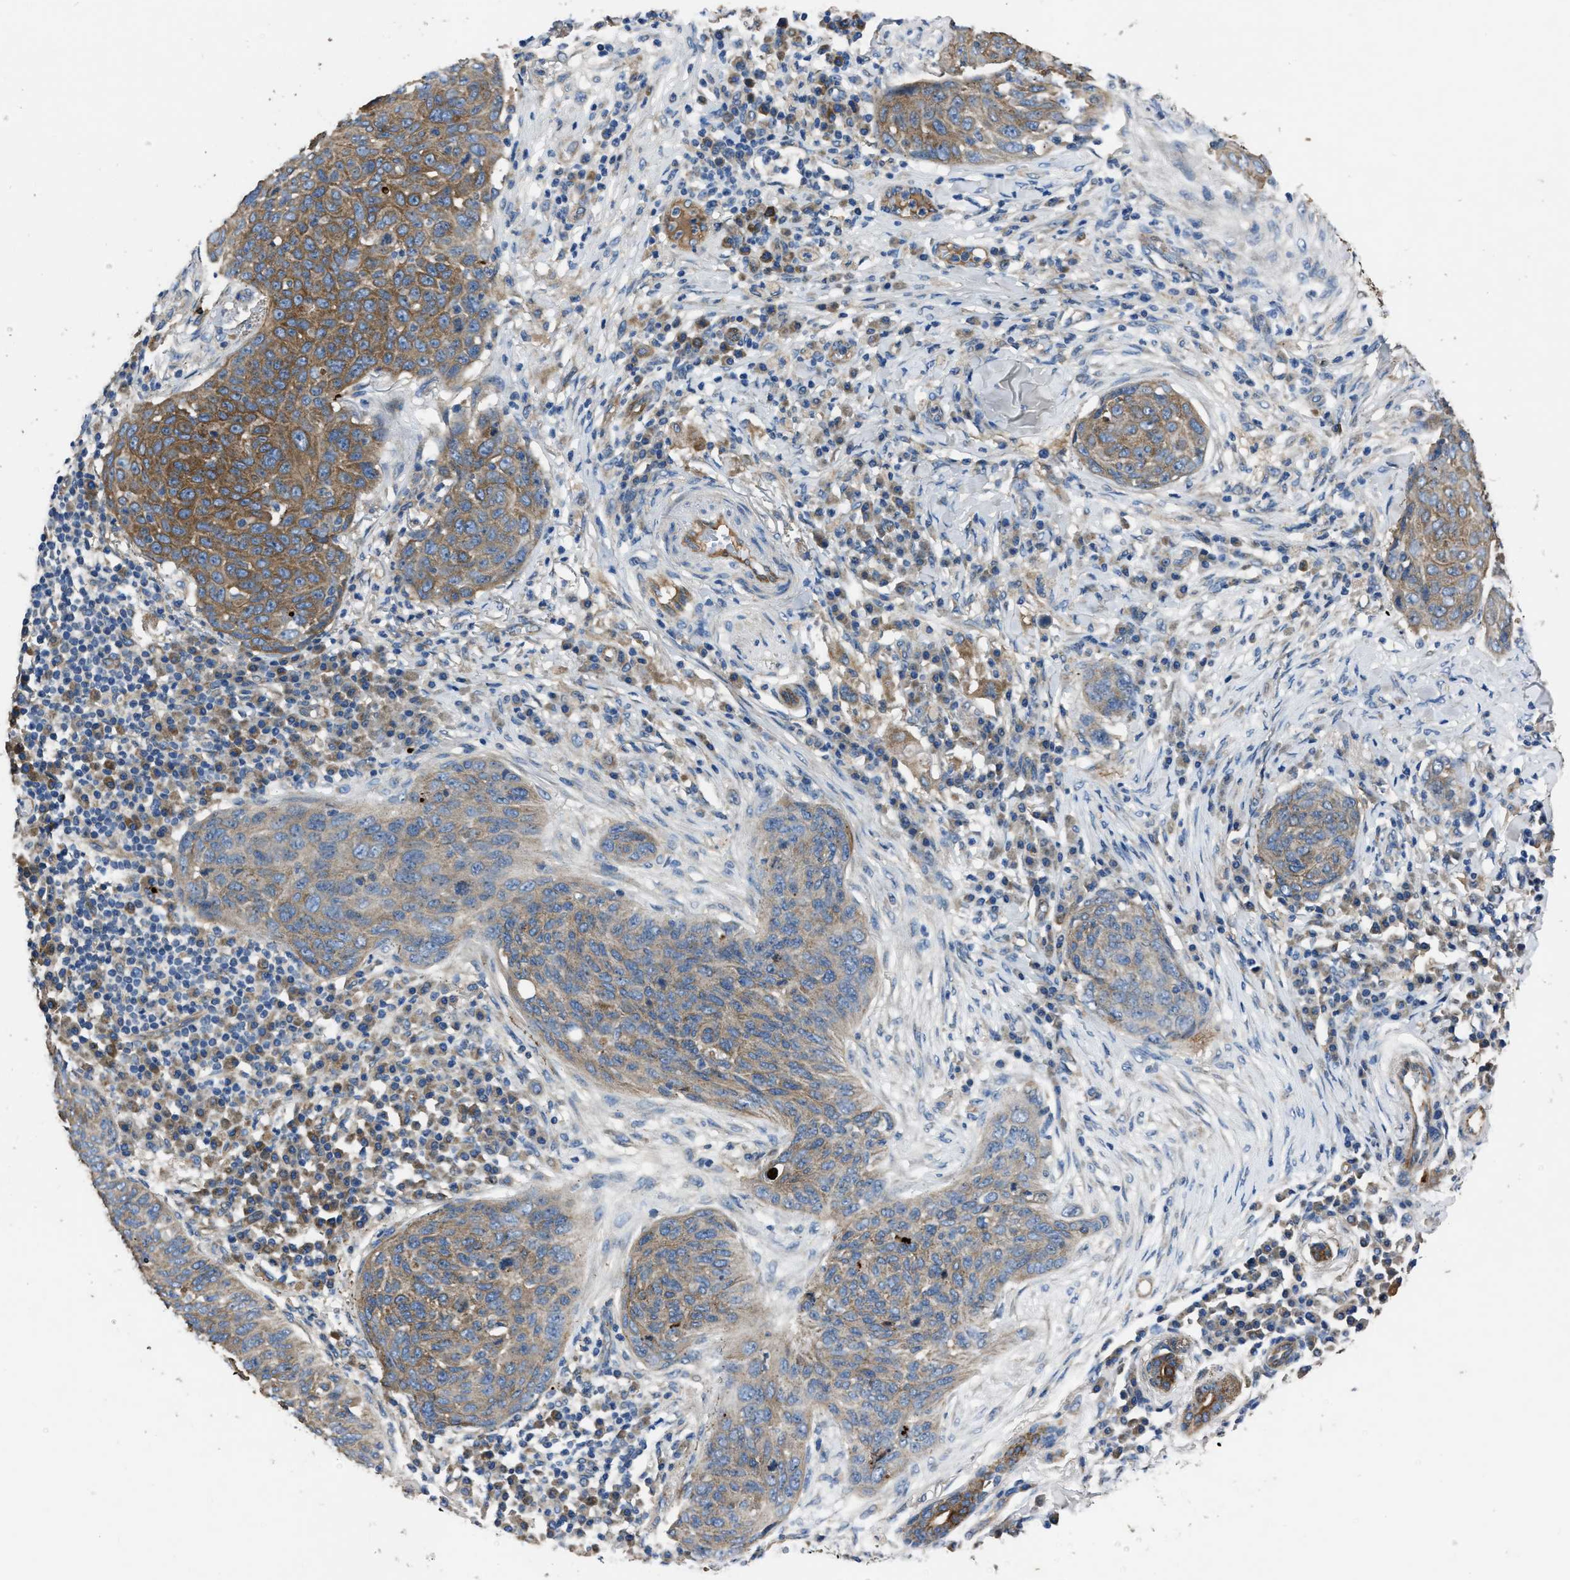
{"staining": {"intensity": "moderate", "quantity": "25%-75%", "location": "cytoplasmic/membranous"}, "tissue": "skin cancer", "cell_type": "Tumor cells", "image_type": "cancer", "snomed": [{"axis": "morphology", "description": "Squamous cell carcinoma in situ, NOS"}, {"axis": "morphology", "description": "Squamous cell carcinoma, NOS"}, {"axis": "topography", "description": "Skin"}], "caption": "IHC (DAB) staining of skin cancer (squamous cell carcinoma in situ) exhibits moderate cytoplasmic/membranous protein positivity in approximately 25%-75% of tumor cells.", "gene": "ERC1", "patient": {"sex": "male", "age": 93}}